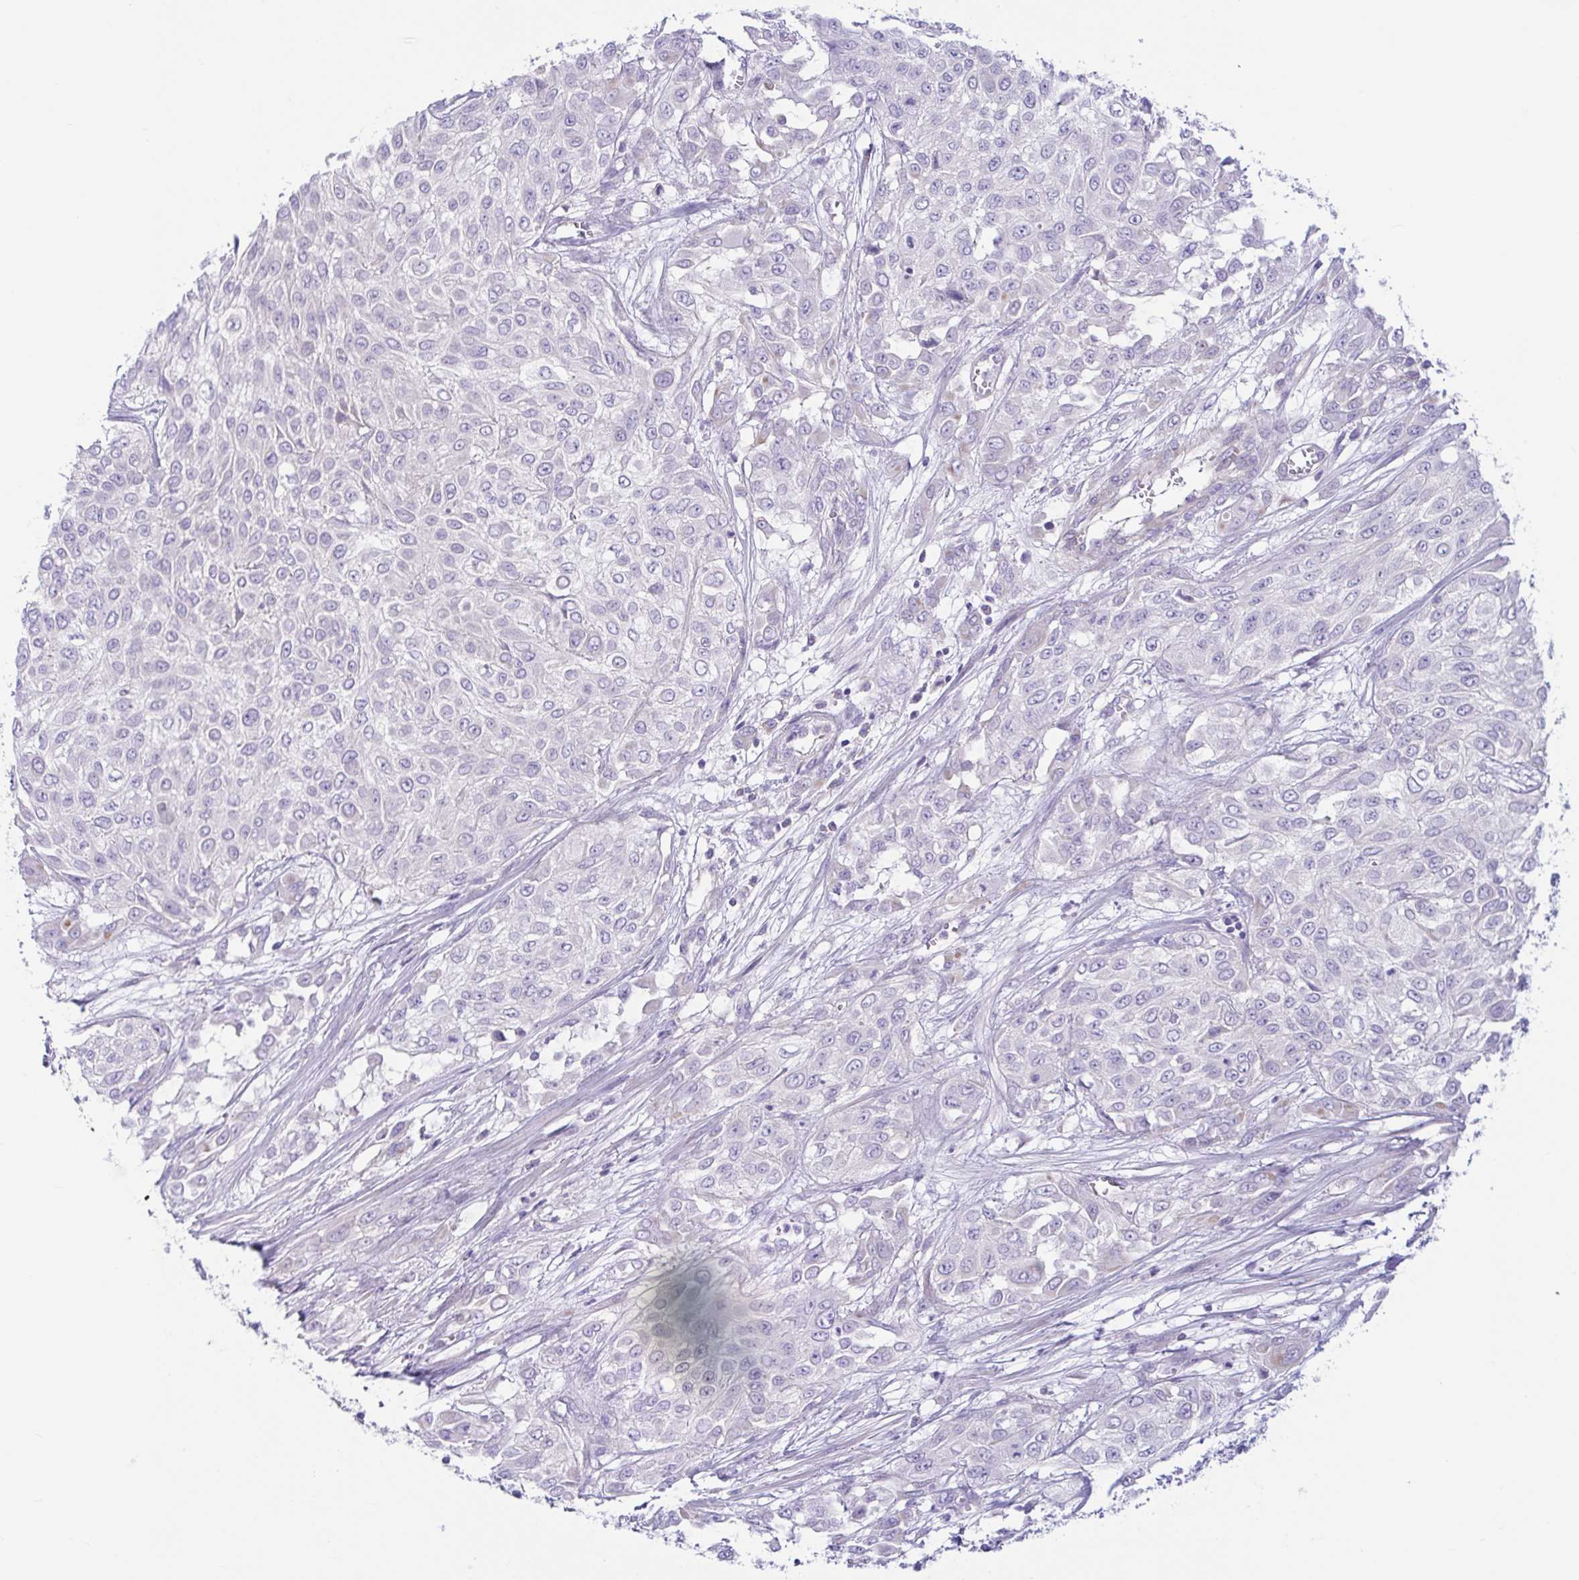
{"staining": {"intensity": "negative", "quantity": "none", "location": "none"}, "tissue": "urothelial cancer", "cell_type": "Tumor cells", "image_type": "cancer", "snomed": [{"axis": "morphology", "description": "Urothelial carcinoma, High grade"}, {"axis": "topography", "description": "Urinary bladder"}], "caption": "This histopathology image is of urothelial cancer stained with immunohistochemistry to label a protein in brown with the nuclei are counter-stained blue. There is no positivity in tumor cells.", "gene": "TNNI2", "patient": {"sex": "male", "age": 57}}